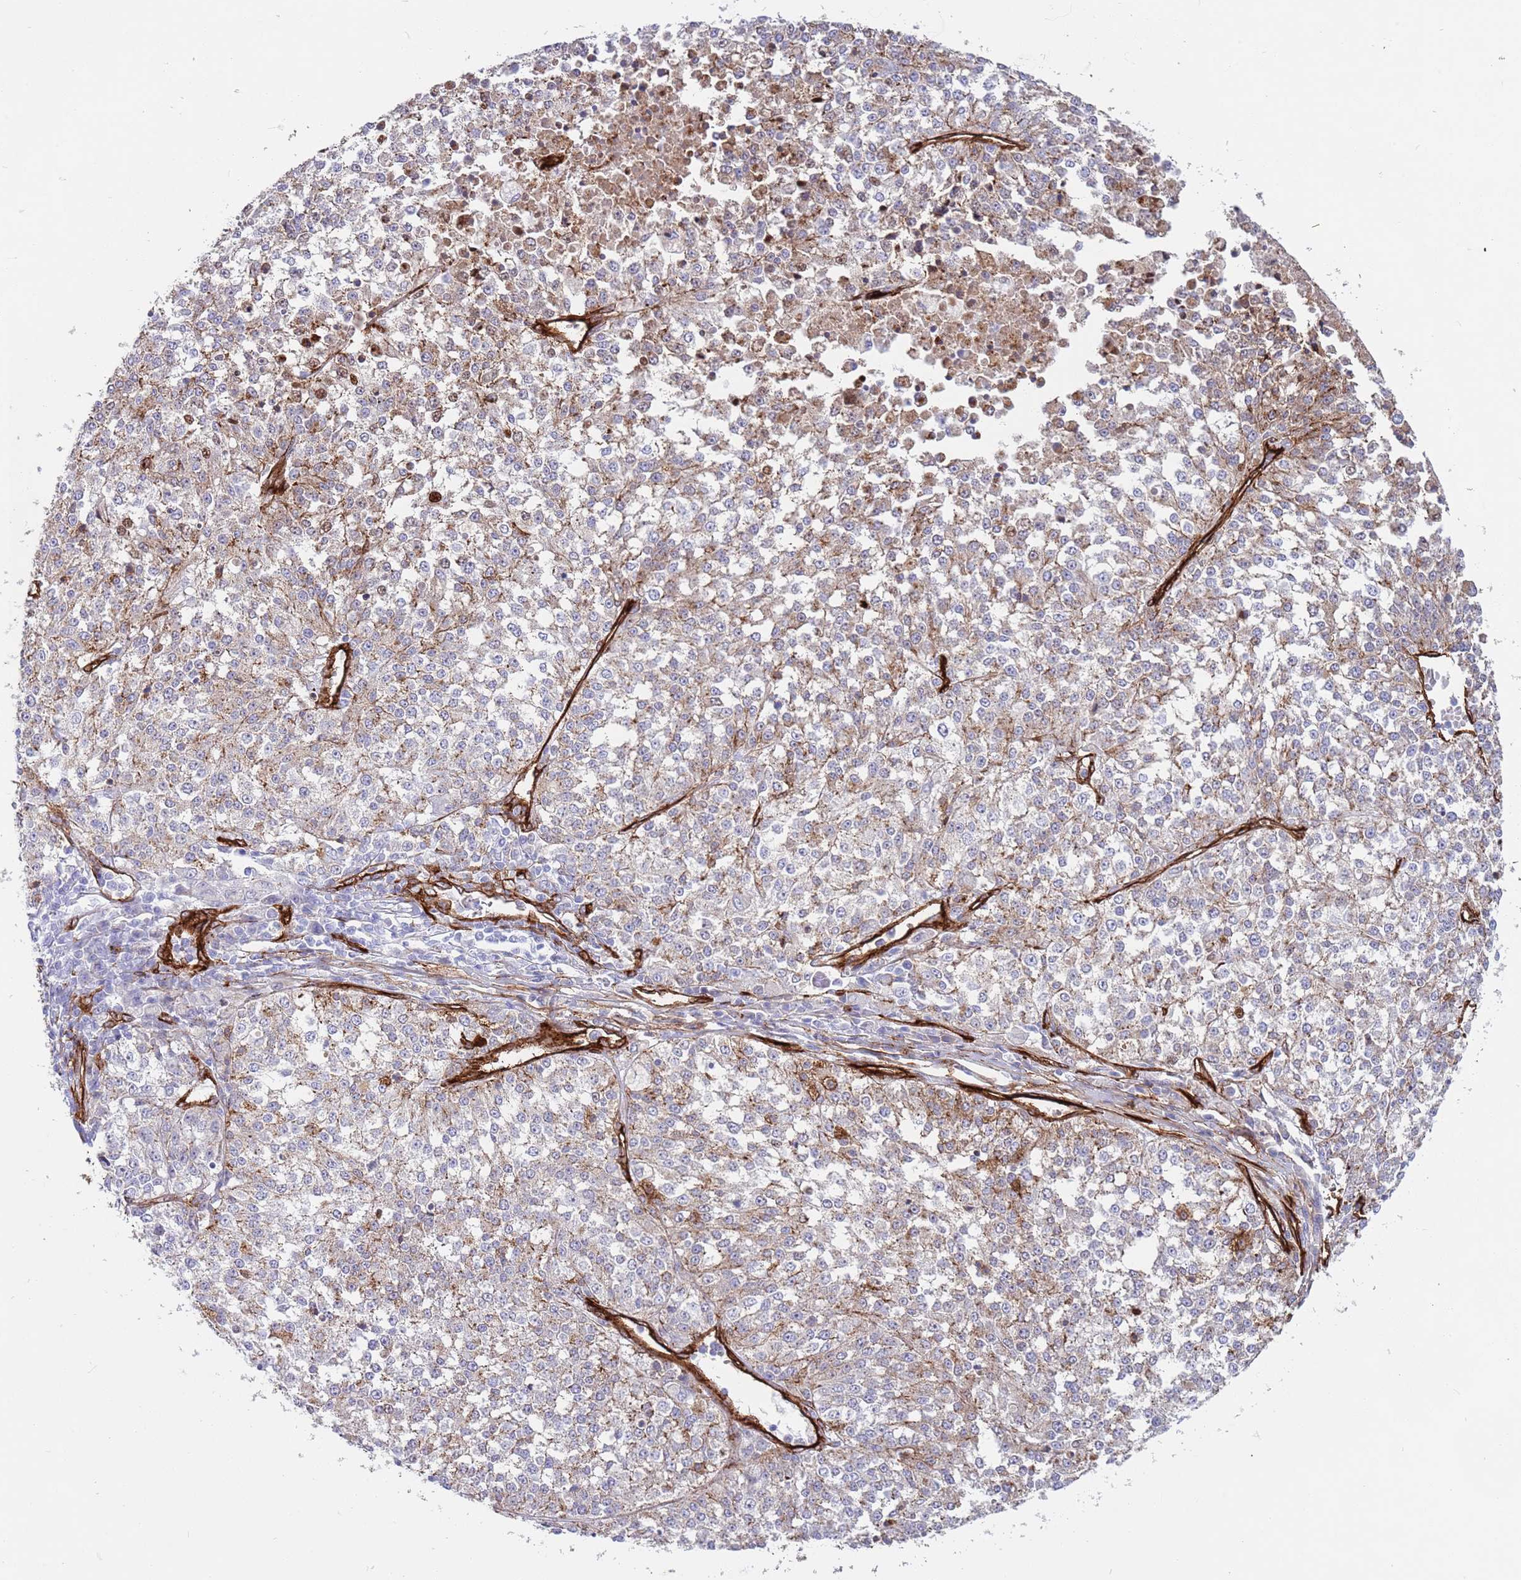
{"staining": {"intensity": "weak", "quantity": "25%-75%", "location": "cytoplasmic/membranous"}, "tissue": "melanoma", "cell_type": "Tumor cells", "image_type": "cancer", "snomed": [{"axis": "morphology", "description": "Malignant melanoma, NOS"}, {"axis": "topography", "description": "Skin"}], "caption": "DAB (3,3'-diaminobenzidine) immunohistochemical staining of human melanoma reveals weak cytoplasmic/membranous protein expression in approximately 25%-75% of tumor cells.", "gene": "CAV2", "patient": {"sex": "female", "age": 64}}